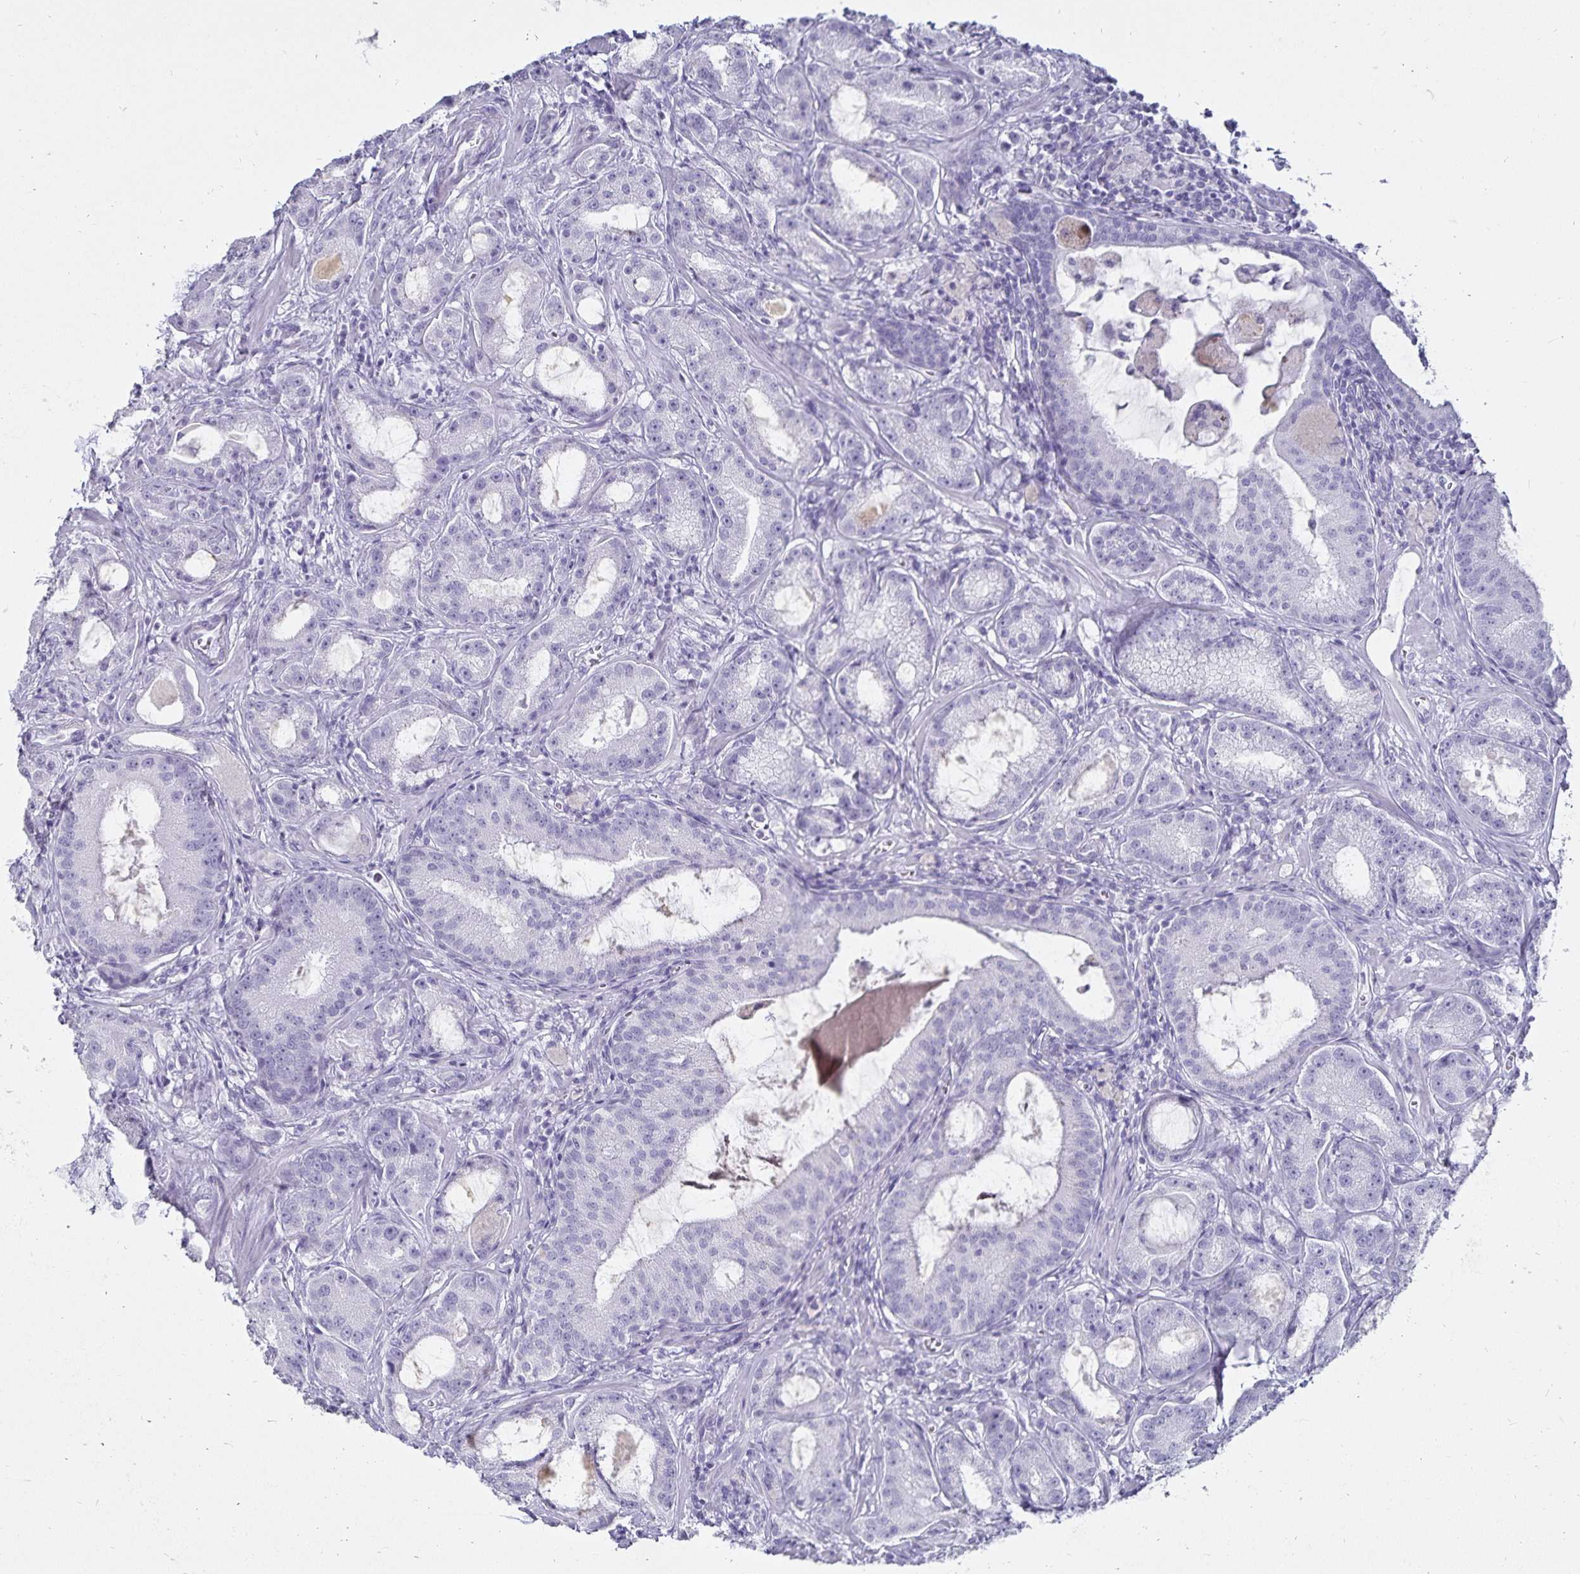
{"staining": {"intensity": "negative", "quantity": "none", "location": "none"}, "tissue": "prostate cancer", "cell_type": "Tumor cells", "image_type": "cancer", "snomed": [{"axis": "morphology", "description": "Adenocarcinoma, High grade"}, {"axis": "topography", "description": "Prostate"}], "caption": "The IHC photomicrograph has no significant positivity in tumor cells of prostate adenocarcinoma (high-grade) tissue.", "gene": "DEFA6", "patient": {"sex": "male", "age": 65}}